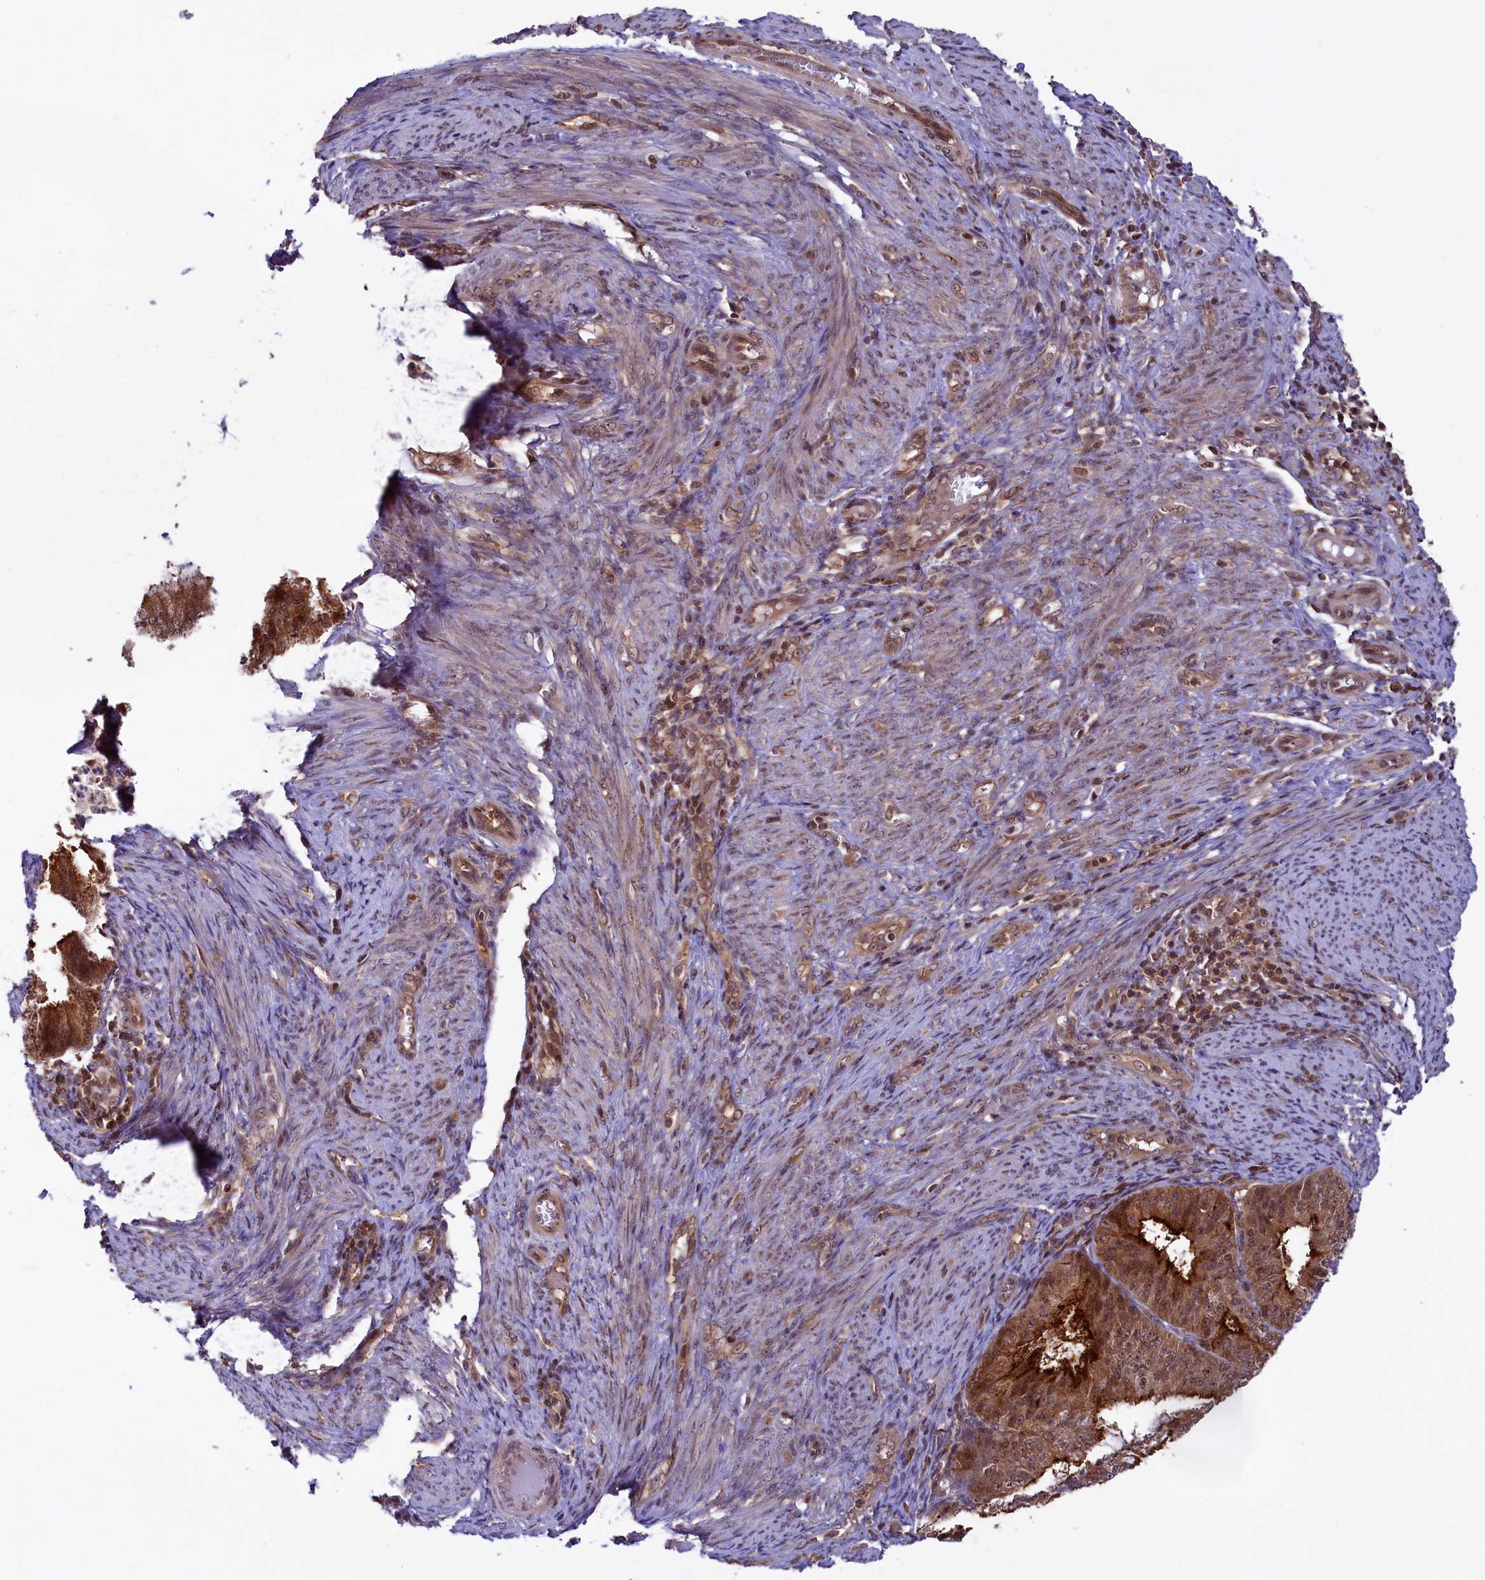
{"staining": {"intensity": "strong", "quantity": ">75%", "location": "cytoplasmic/membranous,nuclear"}, "tissue": "endometrial cancer", "cell_type": "Tumor cells", "image_type": "cancer", "snomed": [{"axis": "morphology", "description": "Adenocarcinoma, NOS"}, {"axis": "topography", "description": "Endometrium"}], "caption": "Endometrial cancer (adenocarcinoma) was stained to show a protein in brown. There is high levels of strong cytoplasmic/membranous and nuclear positivity in about >75% of tumor cells.", "gene": "SLC7A6OS", "patient": {"sex": "female", "age": 51}}